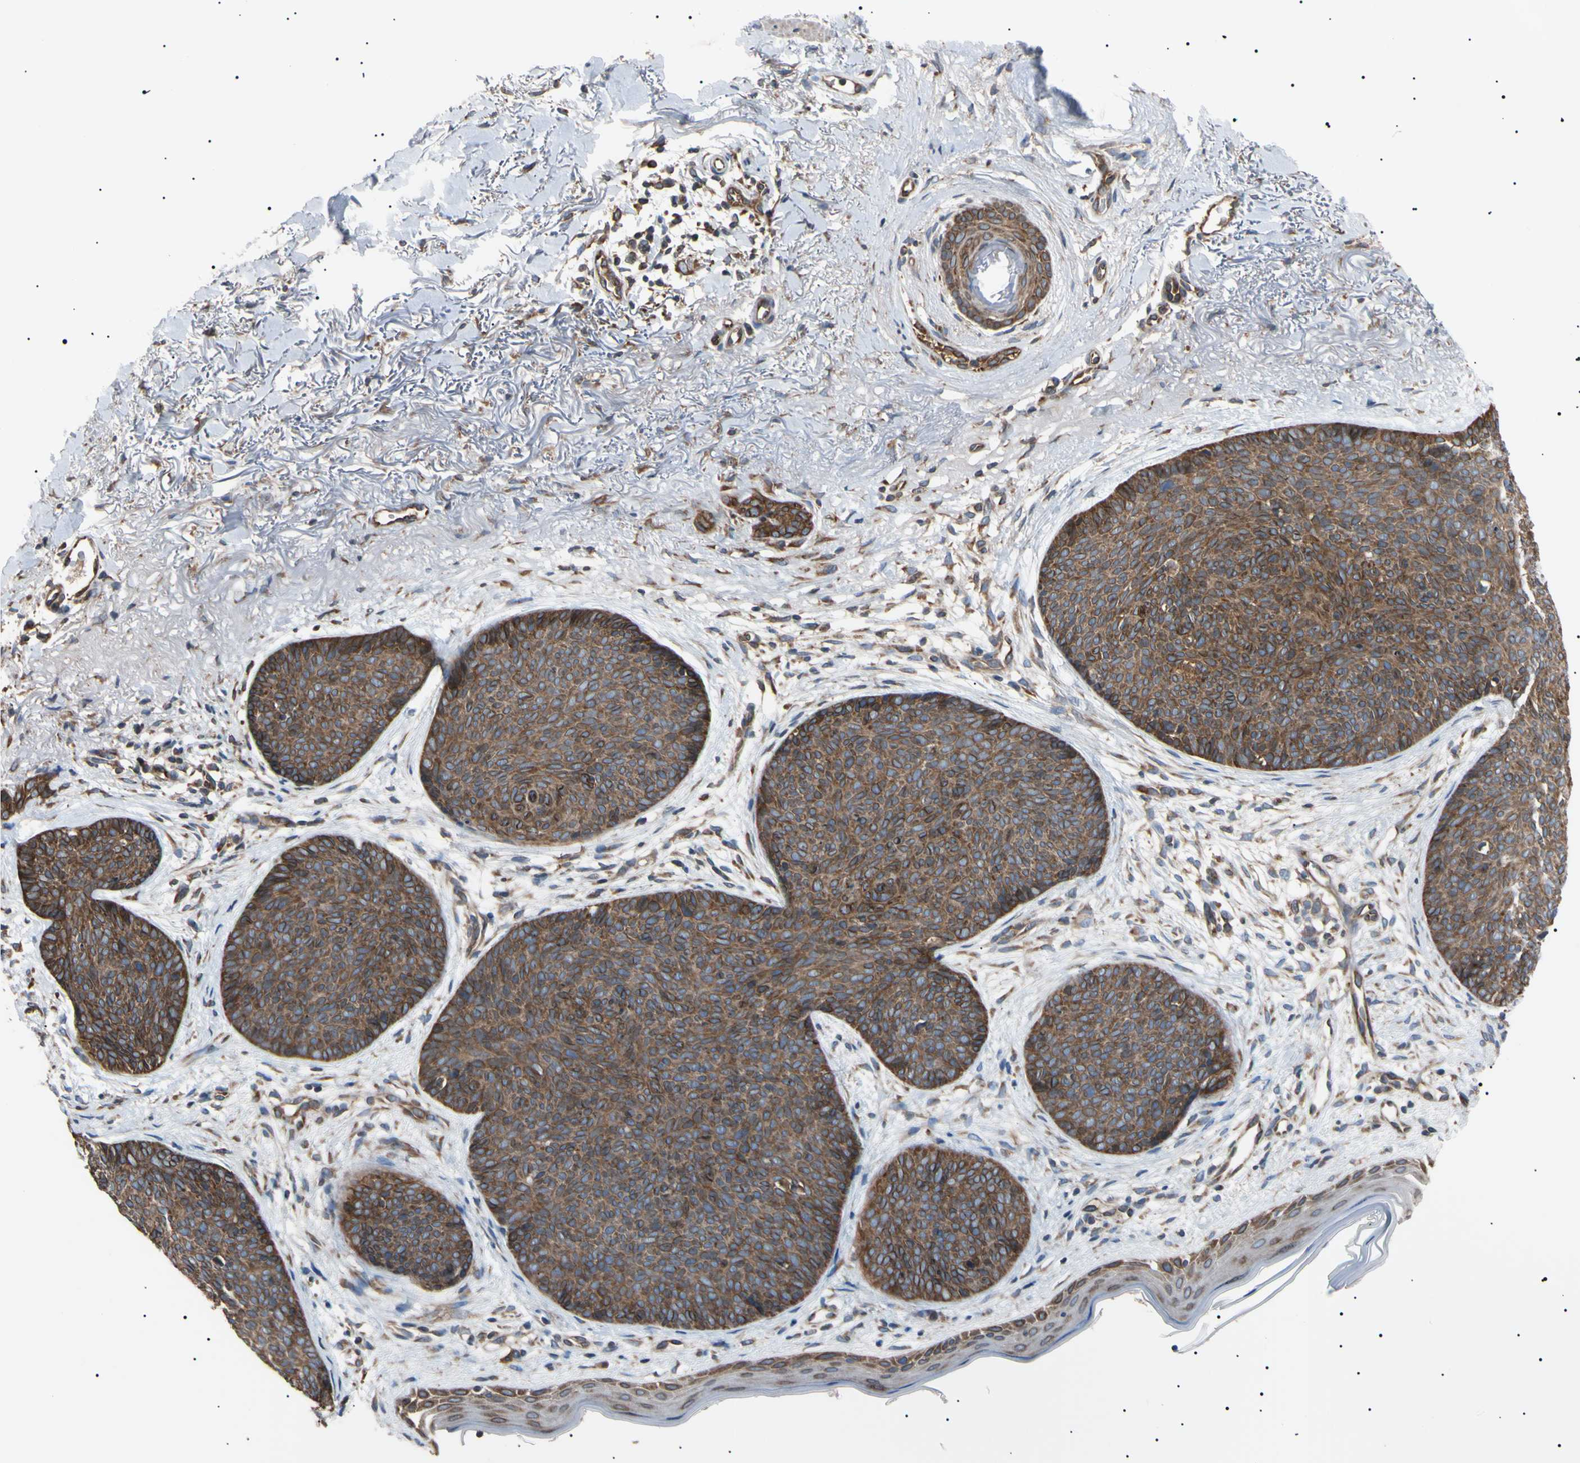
{"staining": {"intensity": "strong", "quantity": ">75%", "location": "cytoplasmic/membranous"}, "tissue": "skin cancer", "cell_type": "Tumor cells", "image_type": "cancer", "snomed": [{"axis": "morphology", "description": "Normal tissue, NOS"}, {"axis": "morphology", "description": "Basal cell carcinoma"}, {"axis": "topography", "description": "Skin"}], "caption": "Strong cytoplasmic/membranous protein expression is appreciated in about >75% of tumor cells in skin cancer.", "gene": "VAPA", "patient": {"sex": "female", "age": 70}}